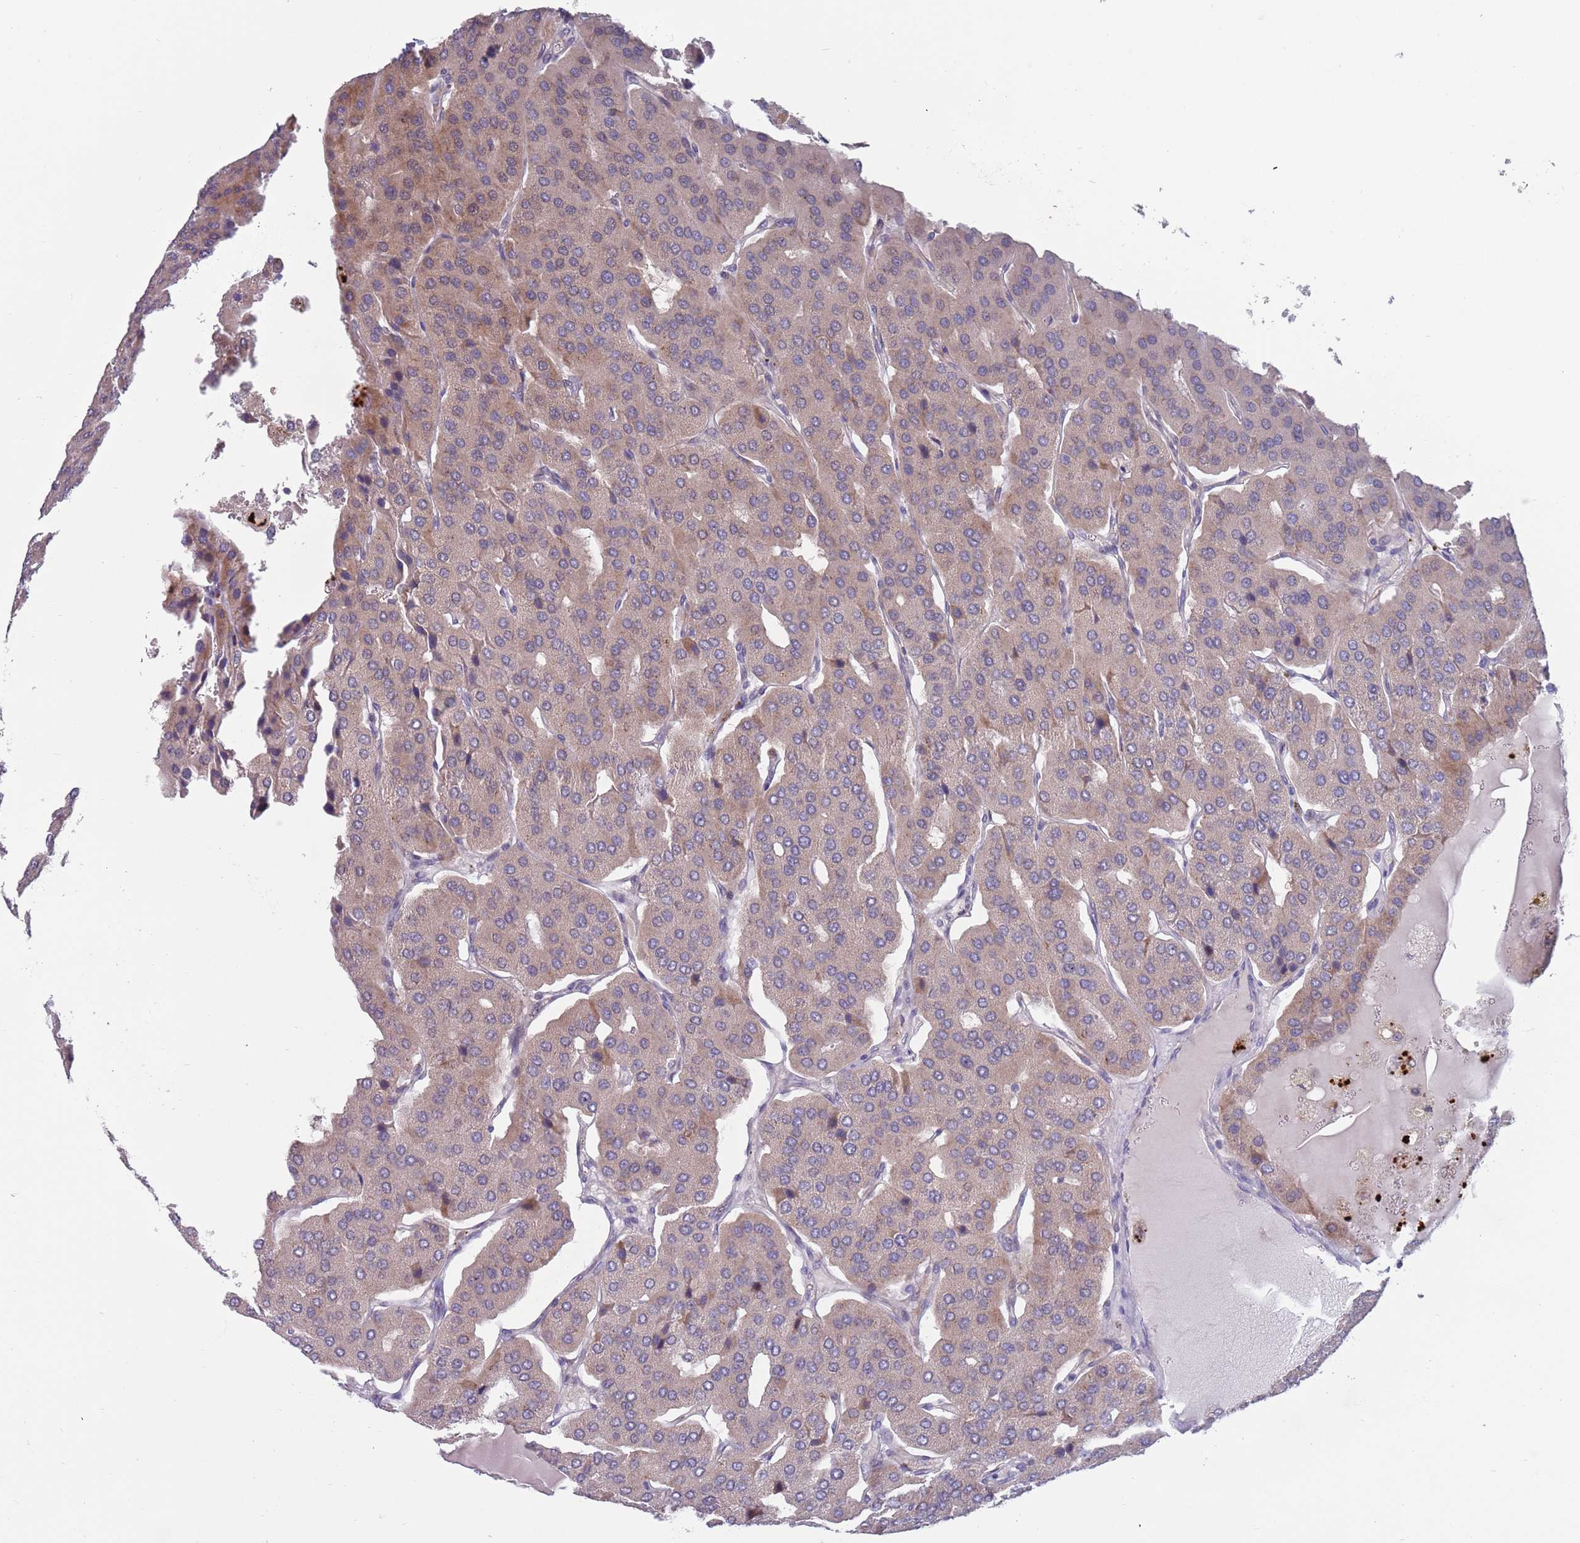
{"staining": {"intensity": "weak", "quantity": "<25%", "location": "cytoplasmic/membranous"}, "tissue": "parathyroid gland", "cell_type": "Glandular cells", "image_type": "normal", "snomed": [{"axis": "morphology", "description": "Normal tissue, NOS"}, {"axis": "morphology", "description": "Adenoma, NOS"}, {"axis": "topography", "description": "Parathyroid gland"}], "caption": "The photomicrograph shows no significant positivity in glandular cells of parathyroid gland.", "gene": "CLNS1A", "patient": {"sex": "female", "age": 86}}